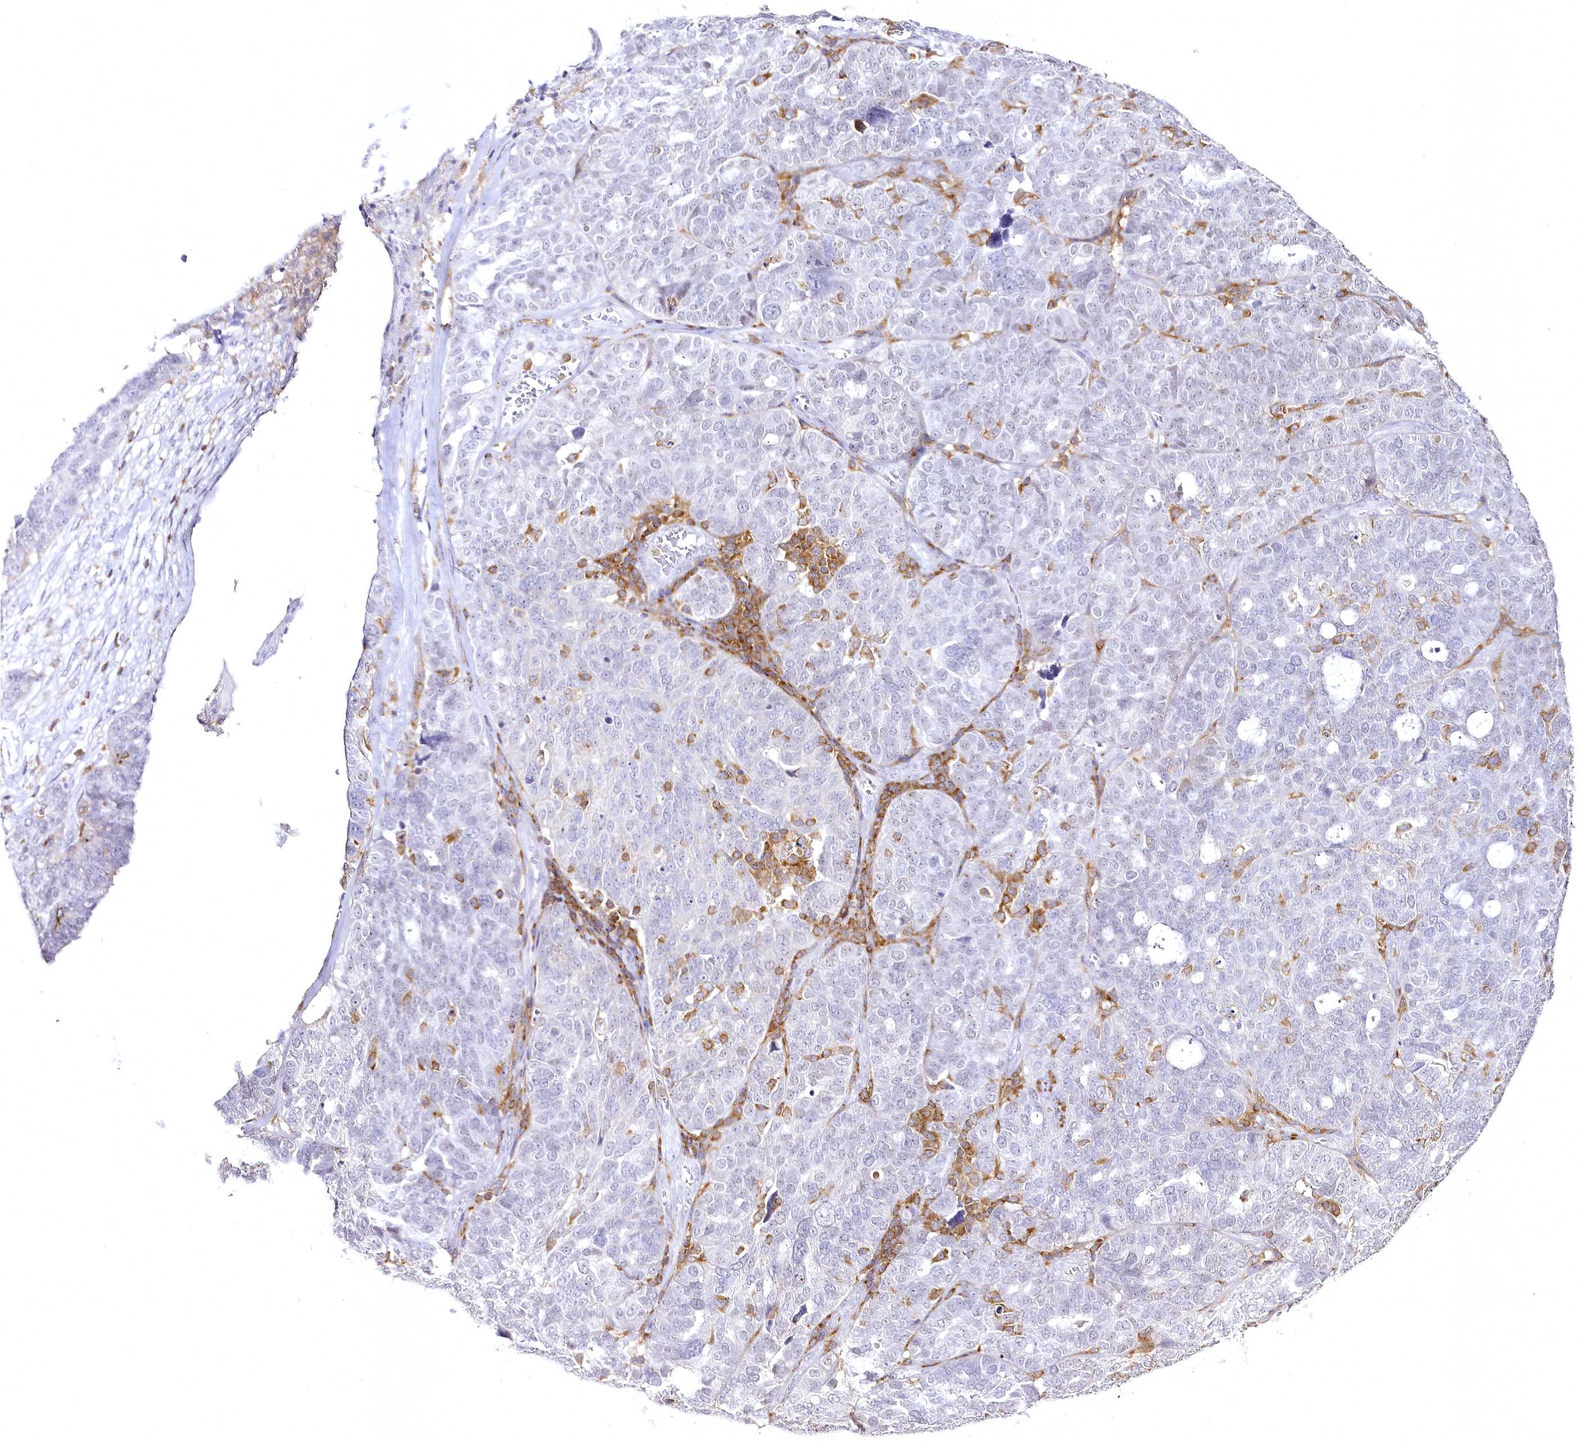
{"staining": {"intensity": "negative", "quantity": "none", "location": "none"}, "tissue": "ovarian cancer", "cell_type": "Tumor cells", "image_type": "cancer", "snomed": [{"axis": "morphology", "description": "Cystadenocarcinoma, serous, NOS"}, {"axis": "topography", "description": "Ovary"}], "caption": "Ovarian cancer (serous cystadenocarcinoma) stained for a protein using immunohistochemistry shows no expression tumor cells.", "gene": "DOCK2", "patient": {"sex": "female", "age": 59}}